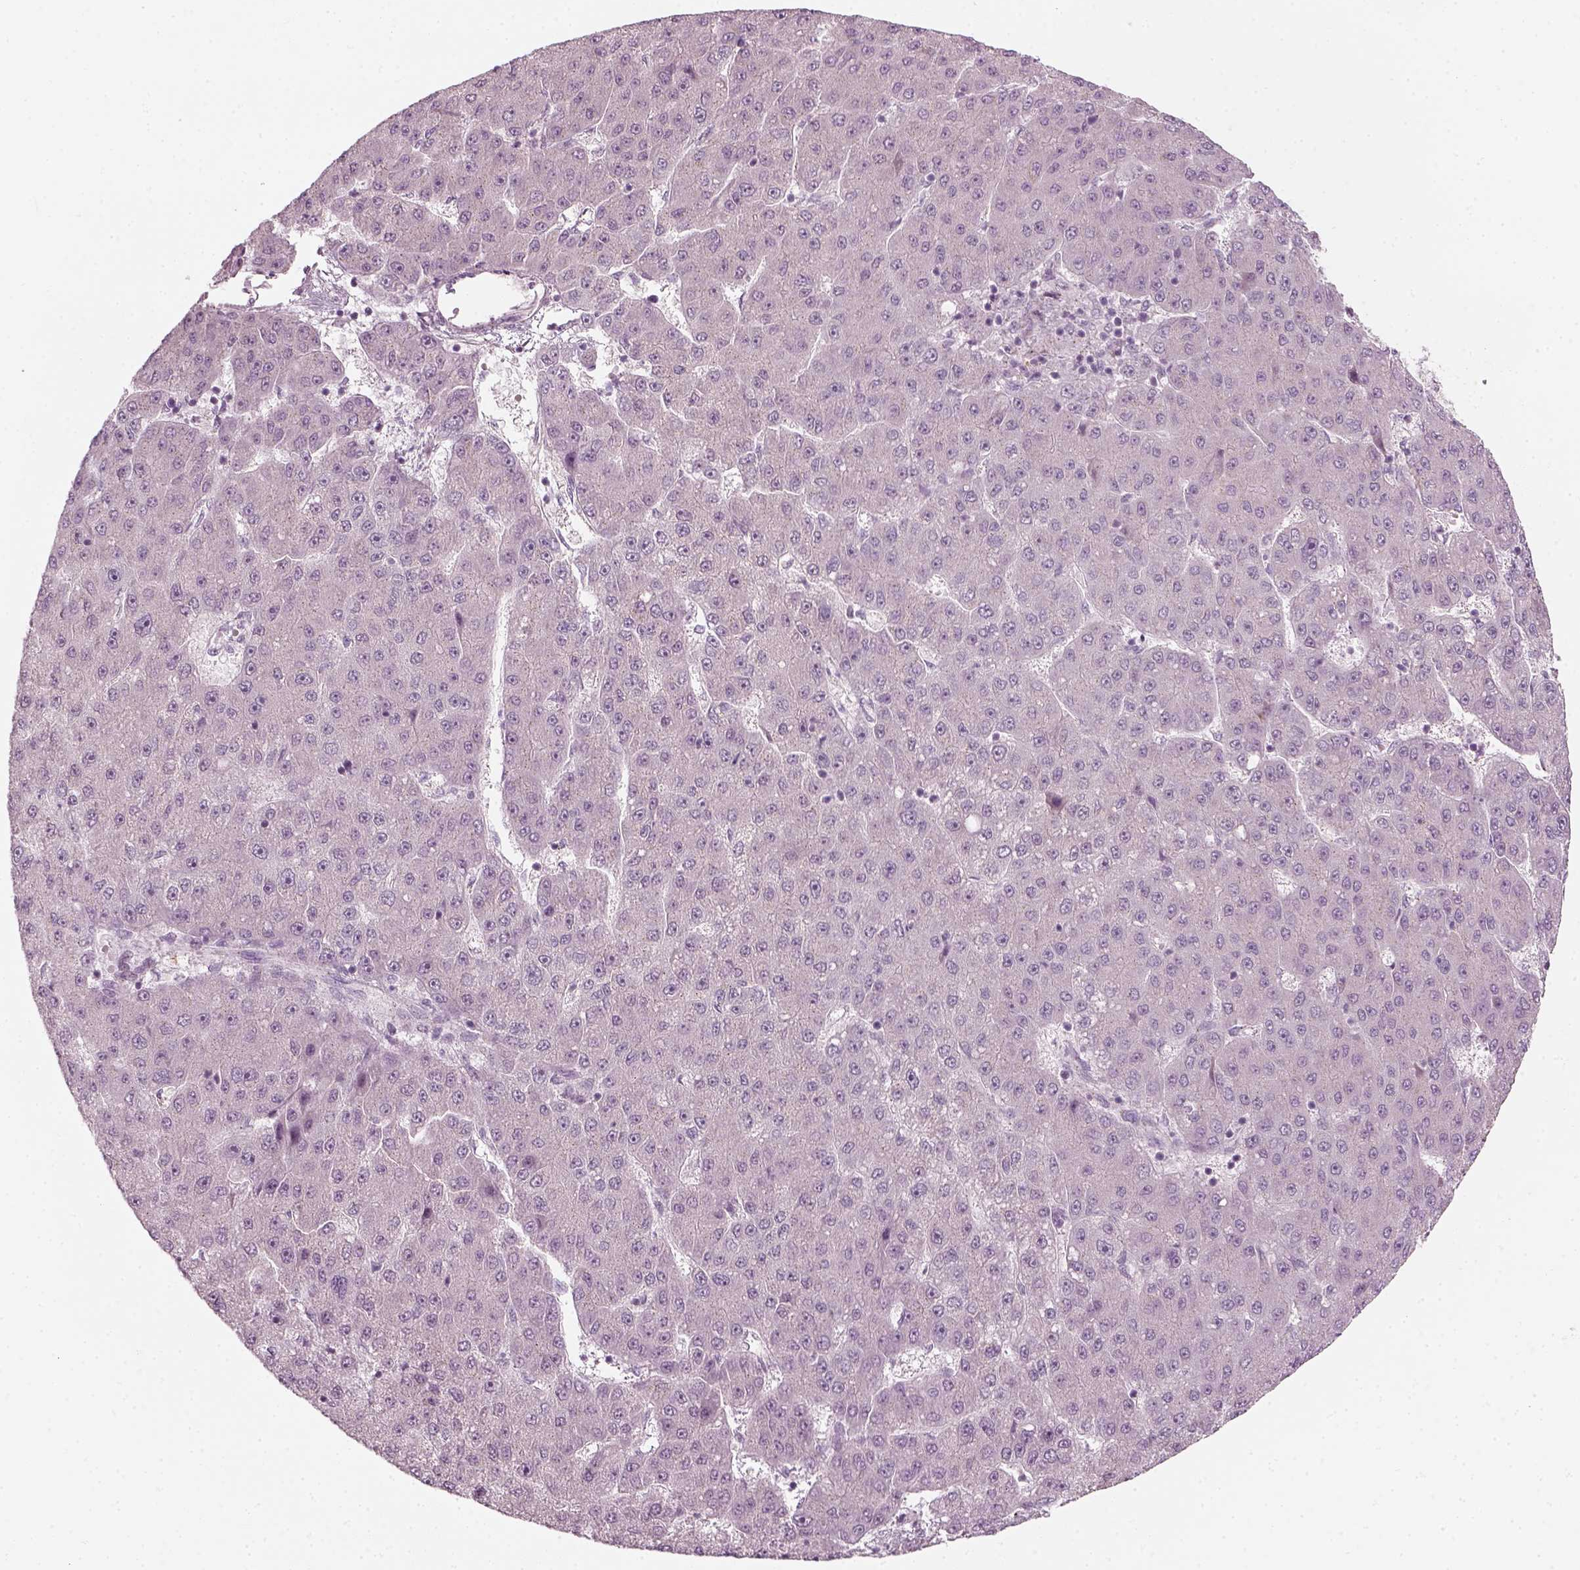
{"staining": {"intensity": "negative", "quantity": "none", "location": "none"}, "tissue": "liver cancer", "cell_type": "Tumor cells", "image_type": "cancer", "snomed": [{"axis": "morphology", "description": "Carcinoma, Hepatocellular, NOS"}, {"axis": "topography", "description": "Liver"}], "caption": "A high-resolution histopathology image shows immunohistochemistry staining of liver hepatocellular carcinoma, which reveals no significant staining in tumor cells. The staining was performed using DAB to visualize the protein expression in brown, while the nuclei were stained in blue with hematoxylin (Magnification: 20x).", "gene": "MLIP", "patient": {"sex": "male", "age": 67}}